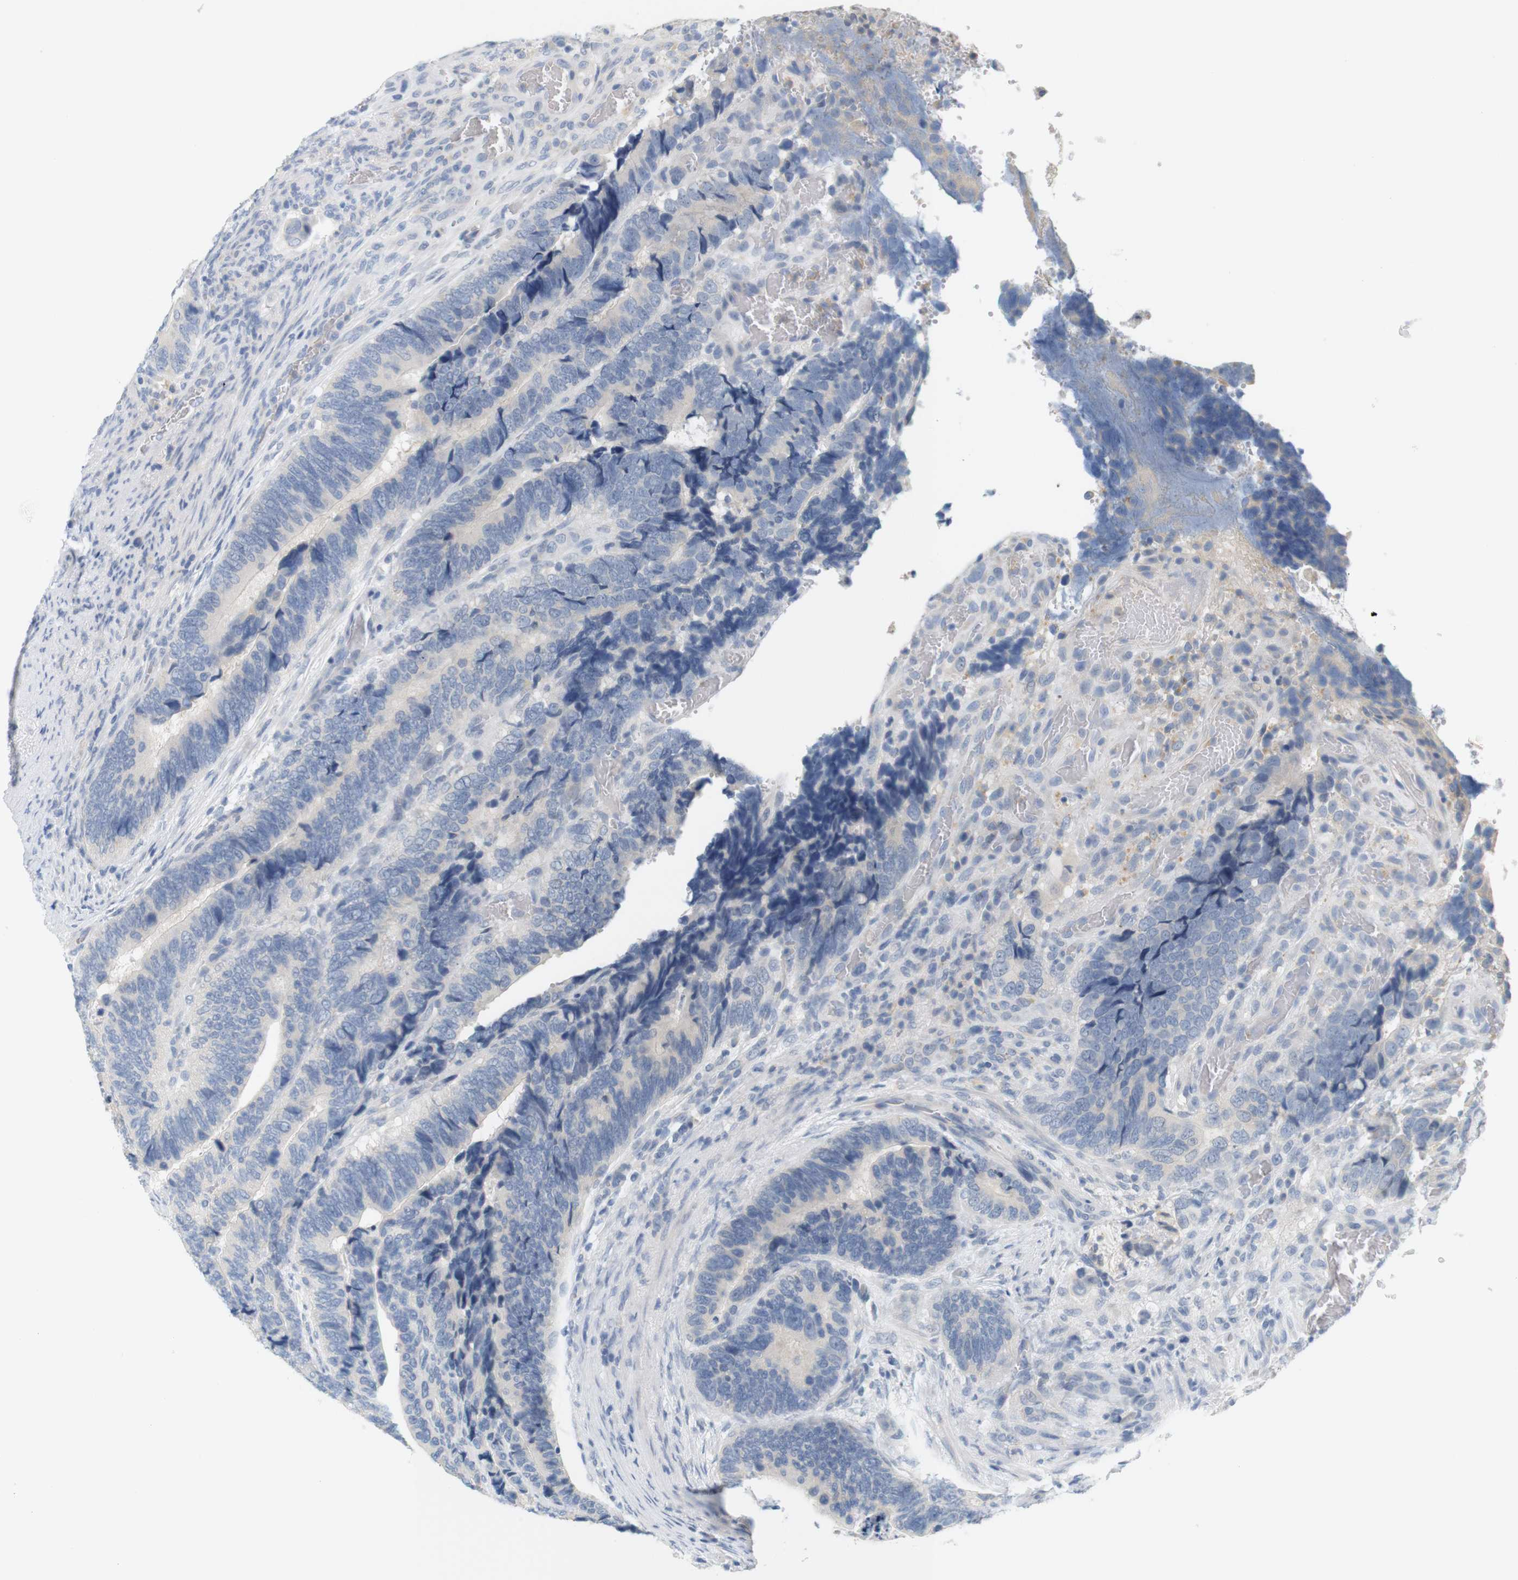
{"staining": {"intensity": "negative", "quantity": "none", "location": "none"}, "tissue": "colorectal cancer", "cell_type": "Tumor cells", "image_type": "cancer", "snomed": [{"axis": "morphology", "description": "Adenocarcinoma, NOS"}, {"axis": "topography", "description": "Colon"}], "caption": "Immunohistochemical staining of human adenocarcinoma (colorectal) shows no significant expression in tumor cells.", "gene": "LRRK2", "patient": {"sex": "male", "age": 72}}